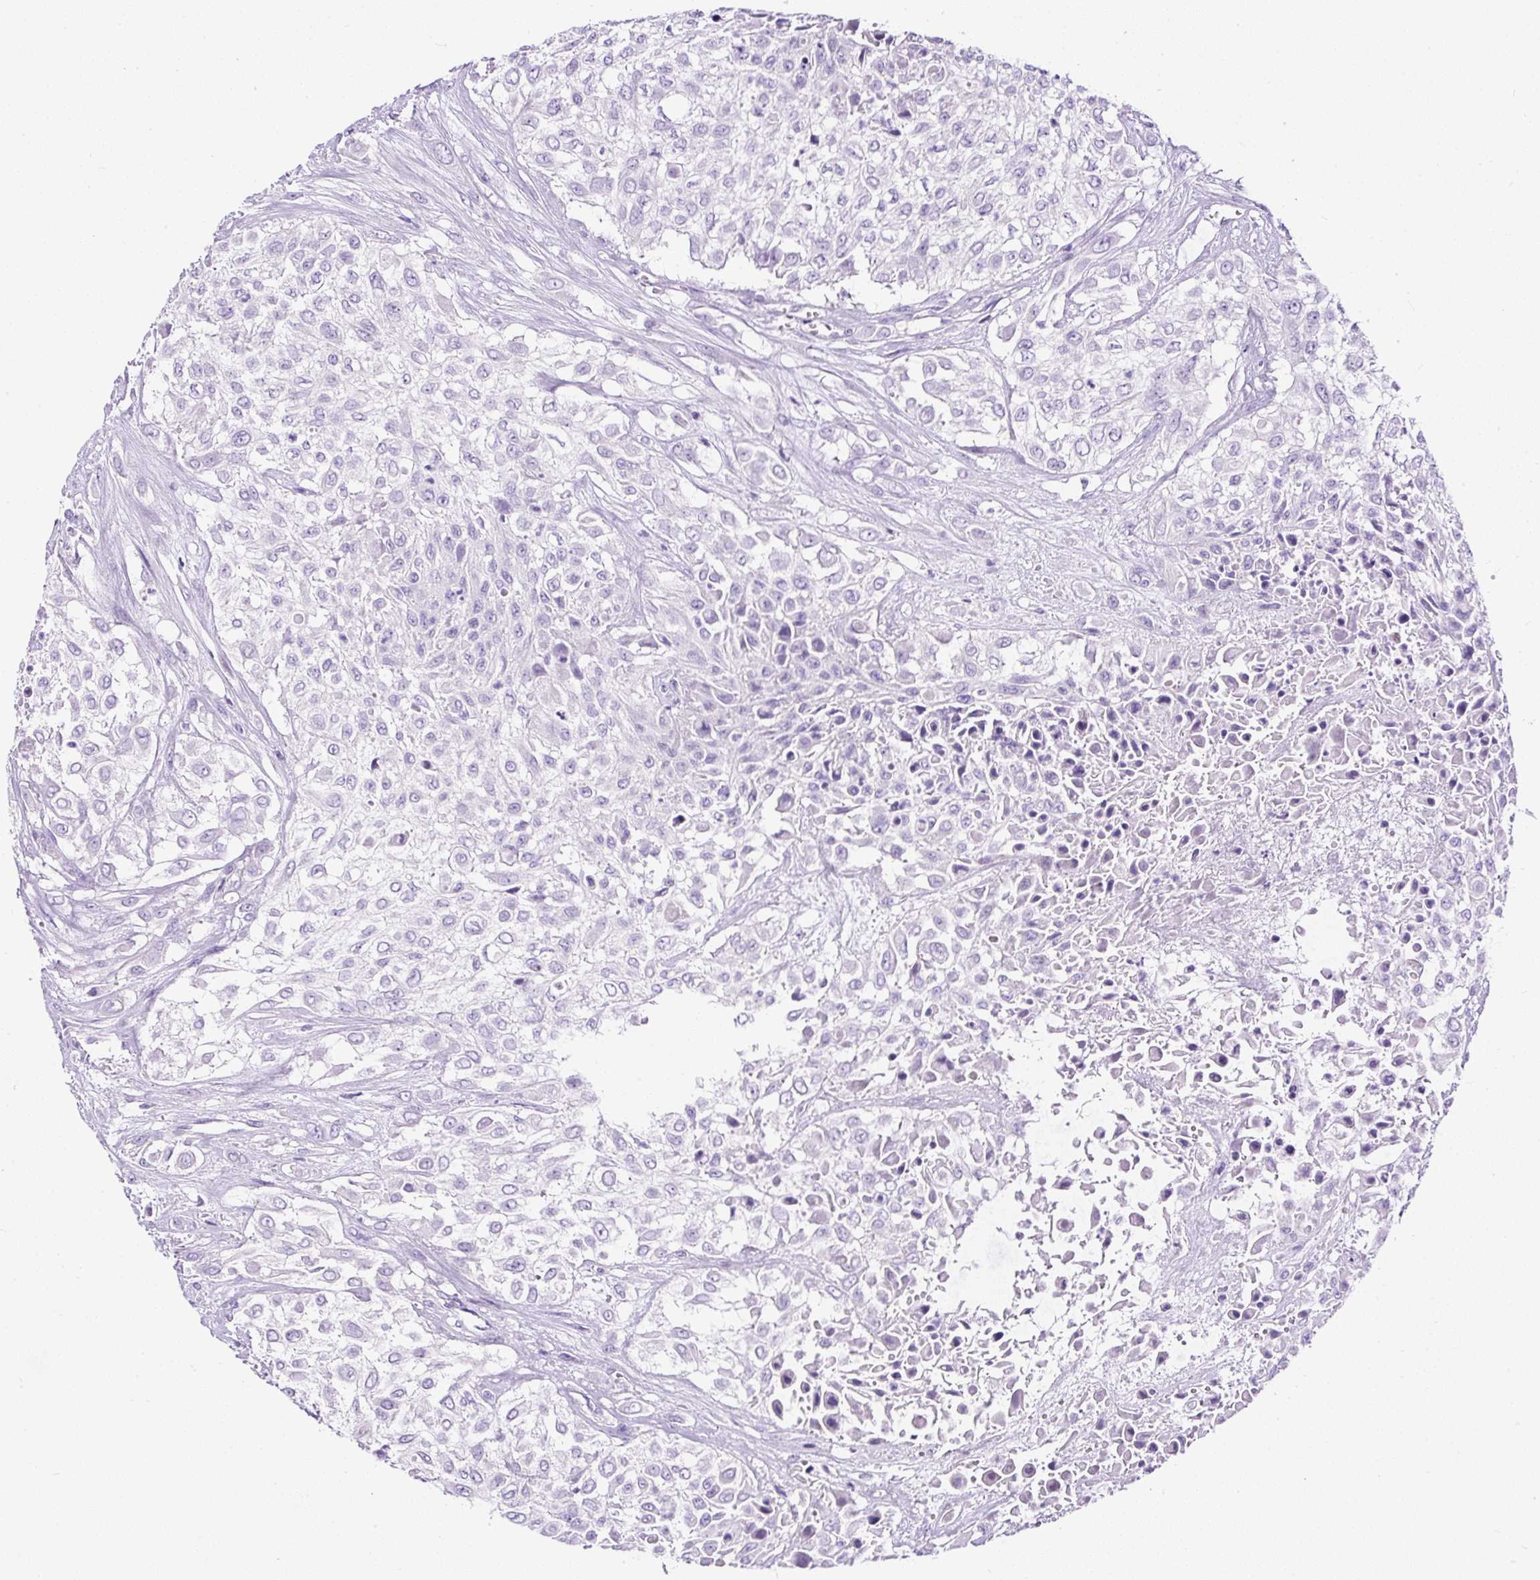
{"staining": {"intensity": "negative", "quantity": "none", "location": "none"}, "tissue": "urothelial cancer", "cell_type": "Tumor cells", "image_type": "cancer", "snomed": [{"axis": "morphology", "description": "Urothelial carcinoma, High grade"}, {"axis": "topography", "description": "Urinary bladder"}], "caption": "DAB immunohistochemical staining of human urothelial cancer displays no significant positivity in tumor cells.", "gene": "STOX2", "patient": {"sex": "male", "age": 57}}